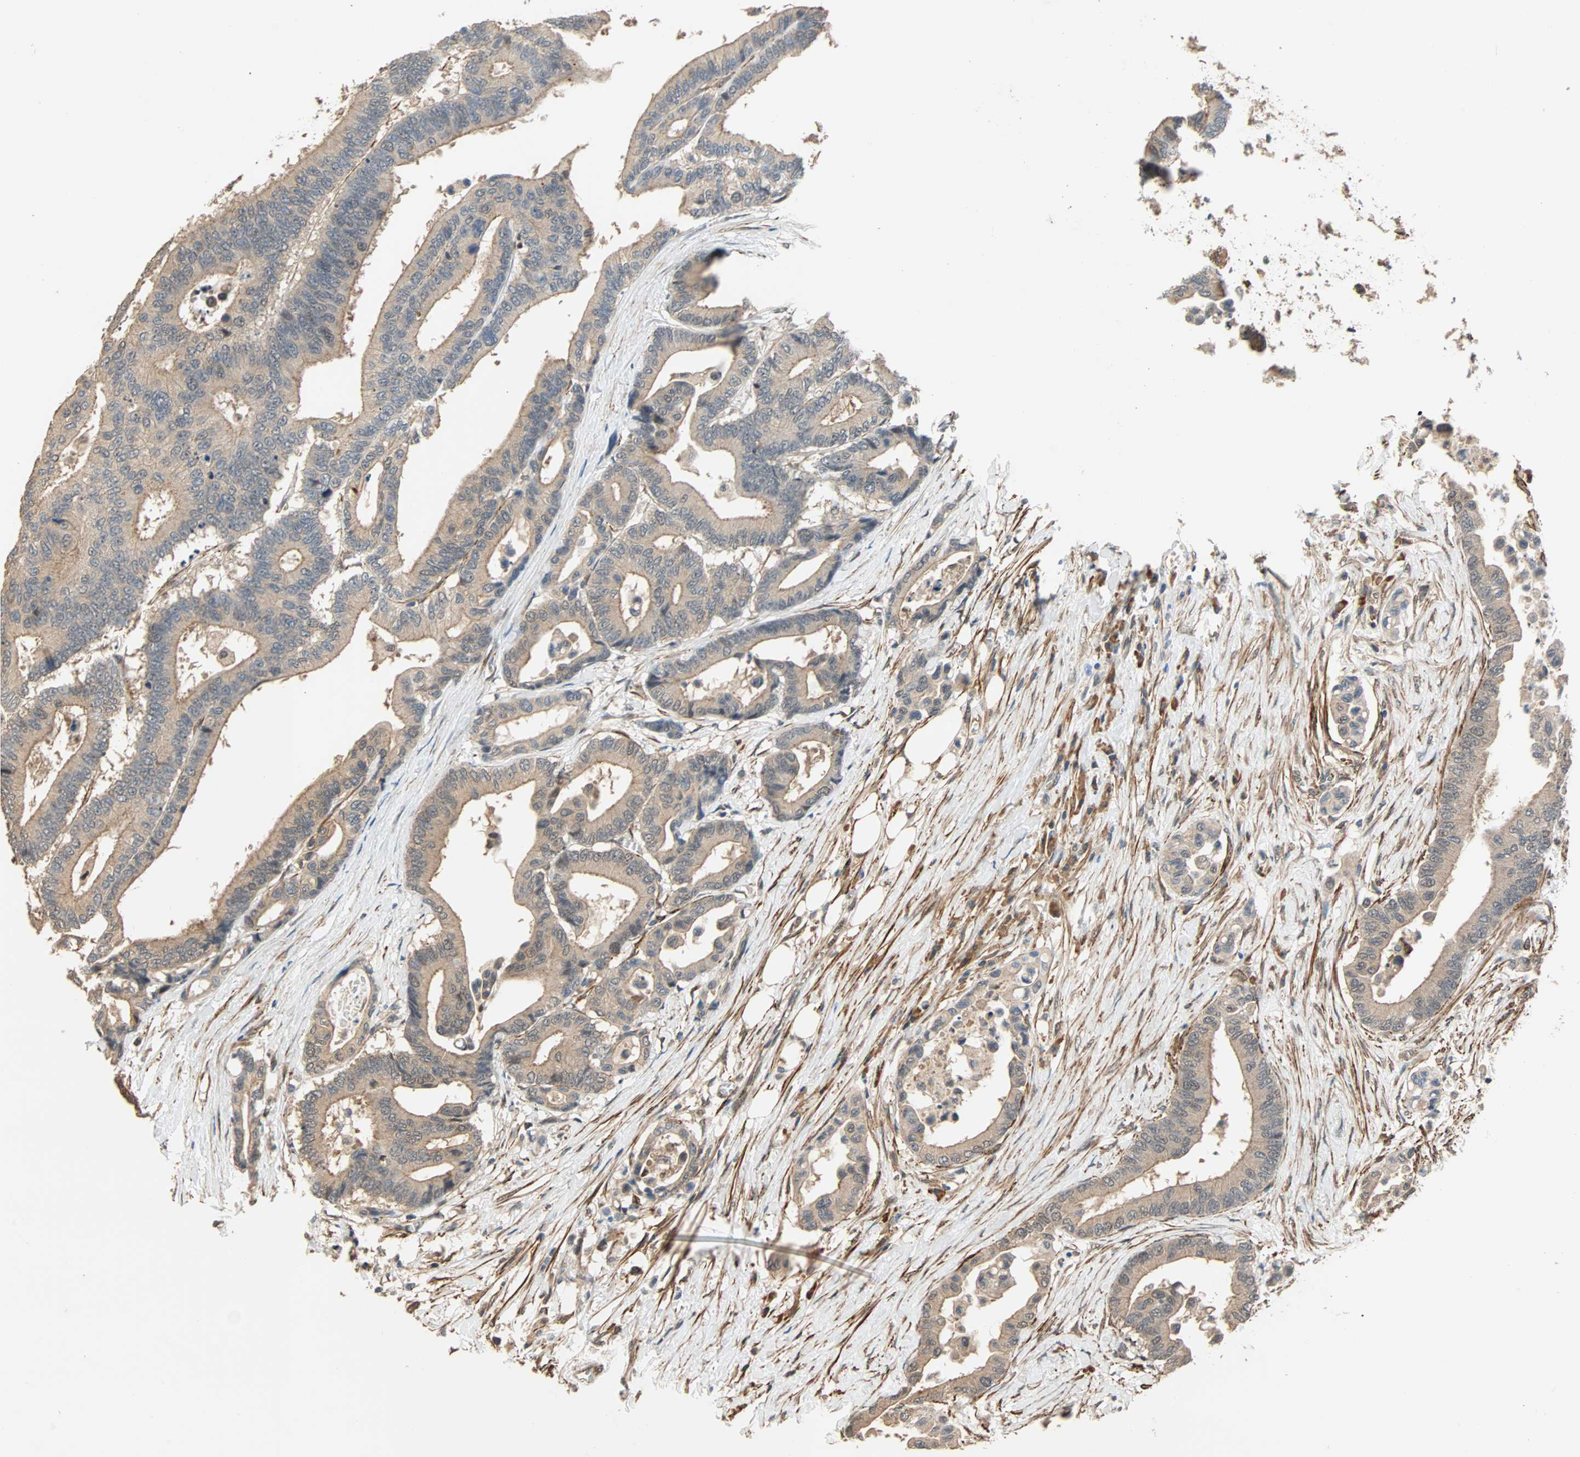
{"staining": {"intensity": "weak", "quantity": ">75%", "location": "cytoplasmic/membranous"}, "tissue": "colorectal cancer", "cell_type": "Tumor cells", "image_type": "cancer", "snomed": [{"axis": "morphology", "description": "Normal tissue, NOS"}, {"axis": "morphology", "description": "Adenocarcinoma, NOS"}, {"axis": "topography", "description": "Colon"}], "caption": "A low amount of weak cytoplasmic/membranous positivity is seen in approximately >75% of tumor cells in colorectal adenocarcinoma tissue.", "gene": "QSER1", "patient": {"sex": "male", "age": 82}}